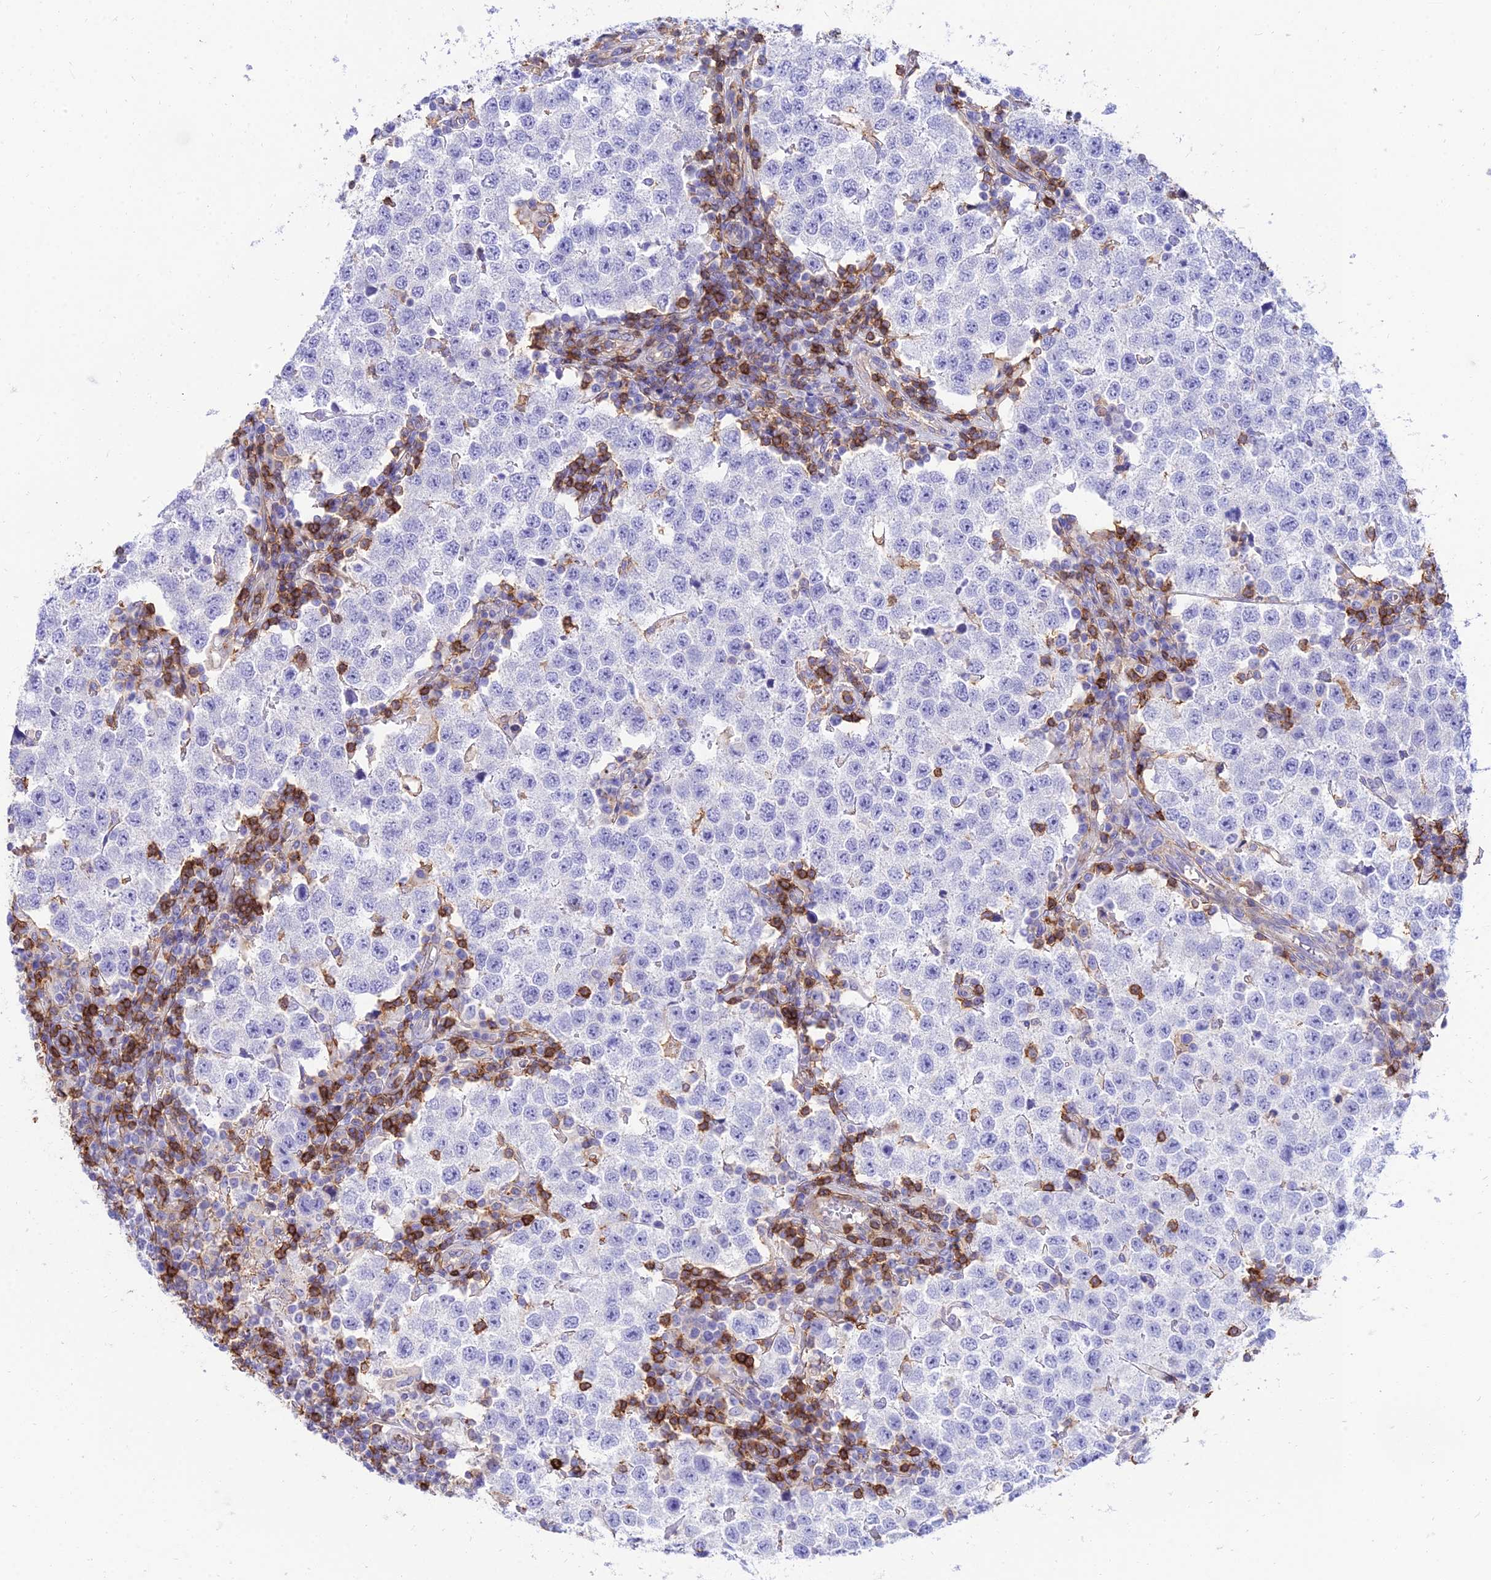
{"staining": {"intensity": "negative", "quantity": "none", "location": "none"}, "tissue": "testis cancer", "cell_type": "Tumor cells", "image_type": "cancer", "snomed": [{"axis": "morphology", "description": "Seminoma, NOS"}, {"axis": "topography", "description": "Testis"}], "caption": "High power microscopy image of an IHC image of testis seminoma, revealing no significant expression in tumor cells.", "gene": "SREK1IP1", "patient": {"sex": "male", "age": 34}}